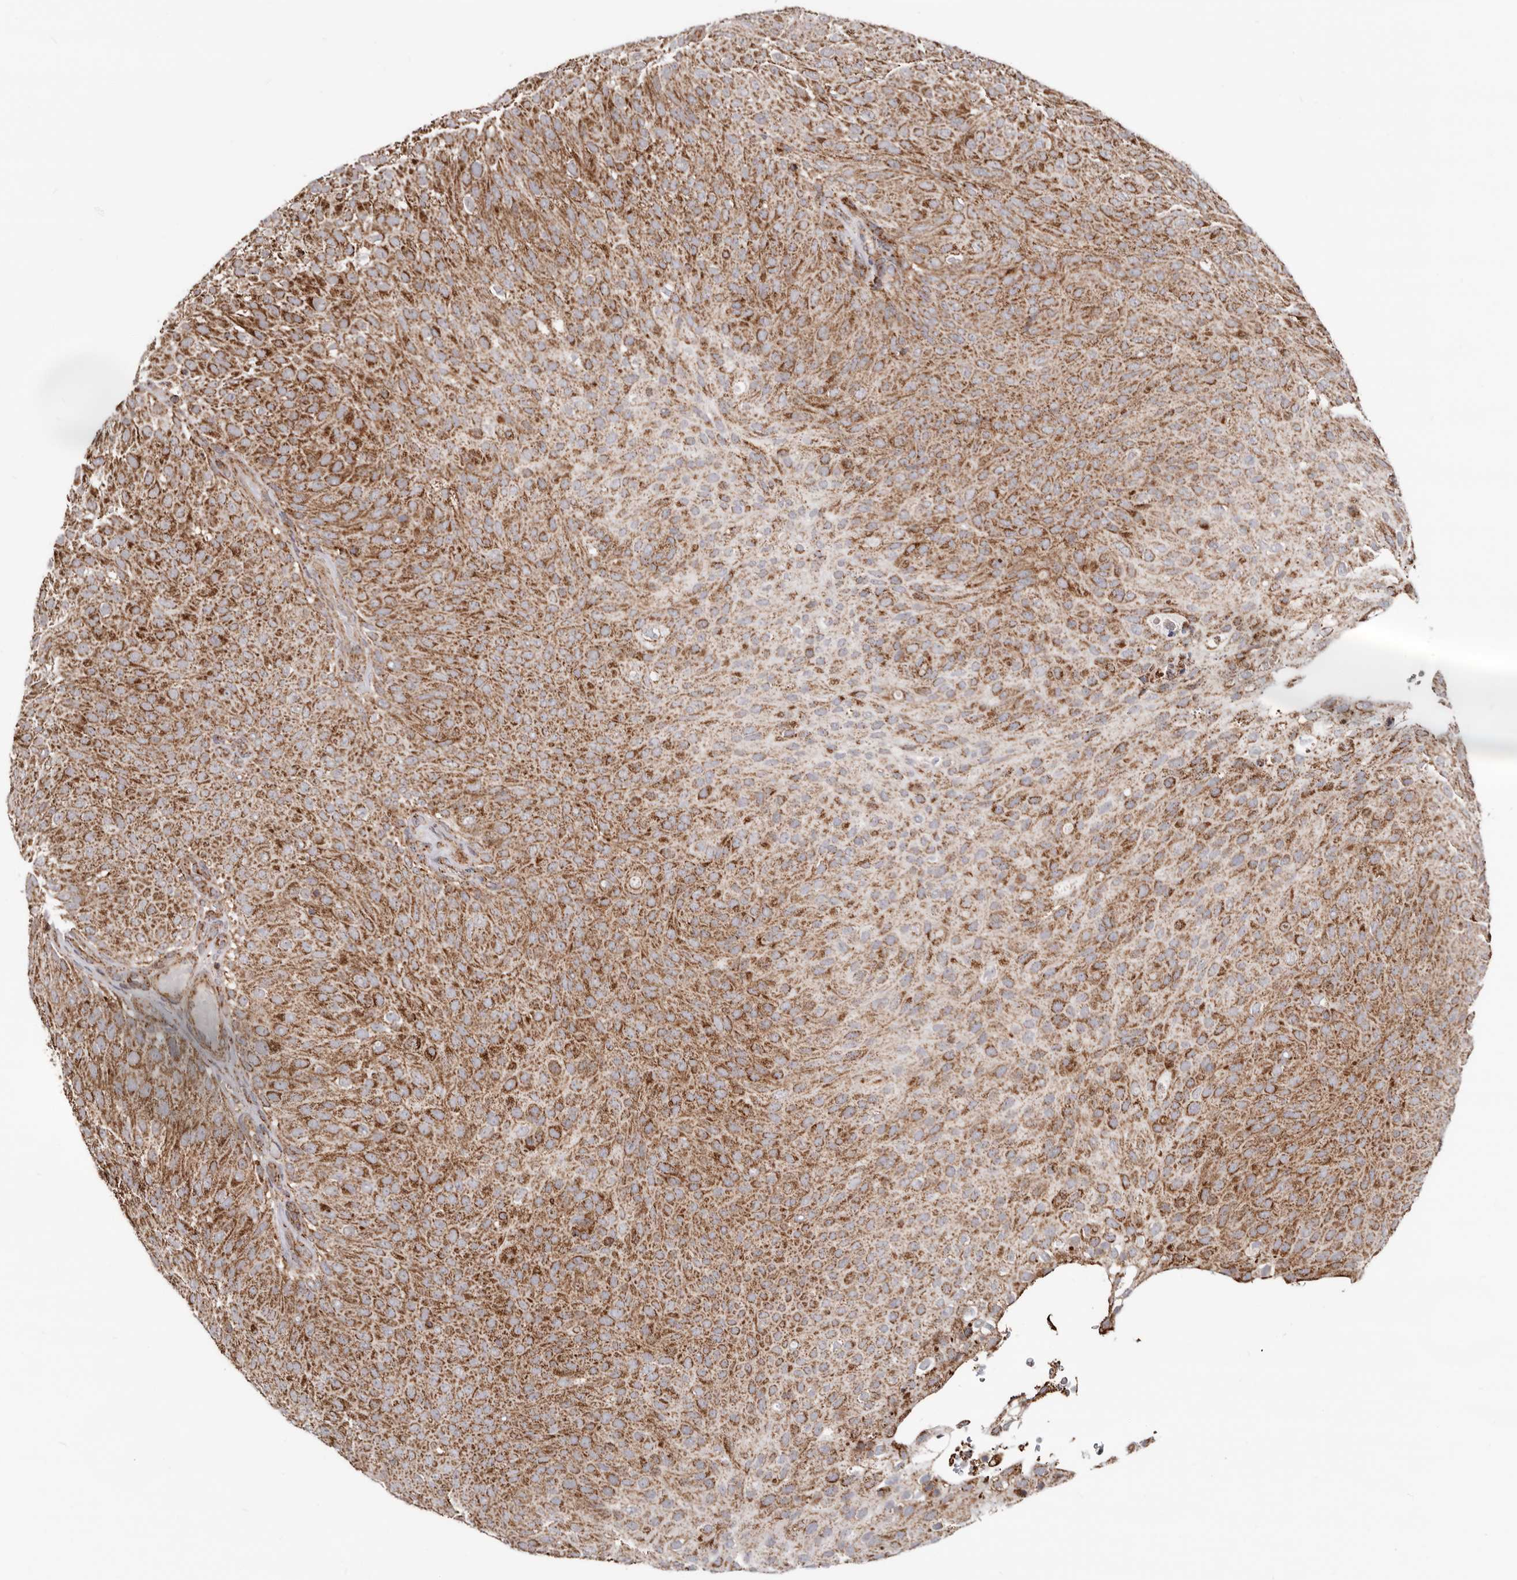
{"staining": {"intensity": "strong", "quantity": "25%-75%", "location": "cytoplasmic/membranous"}, "tissue": "urothelial cancer", "cell_type": "Tumor cells", "image_type": "cancer", "snomed": [{"axis": "morphology", "description": "Urothelial carcinoma, Low grade"}, {"axis": "topography", "description": "Urinary bladder"}], "caption": "An immunohistochemistry histopathology image of tumor tissue is shown. Protein staining in brown highlights strong cytoplasmic/membranous positivity in urothelial carcinoma (low-grade) within tumor cells.", "gene": "PRKACB", "patient": {"sex": "male", "age": 78}}